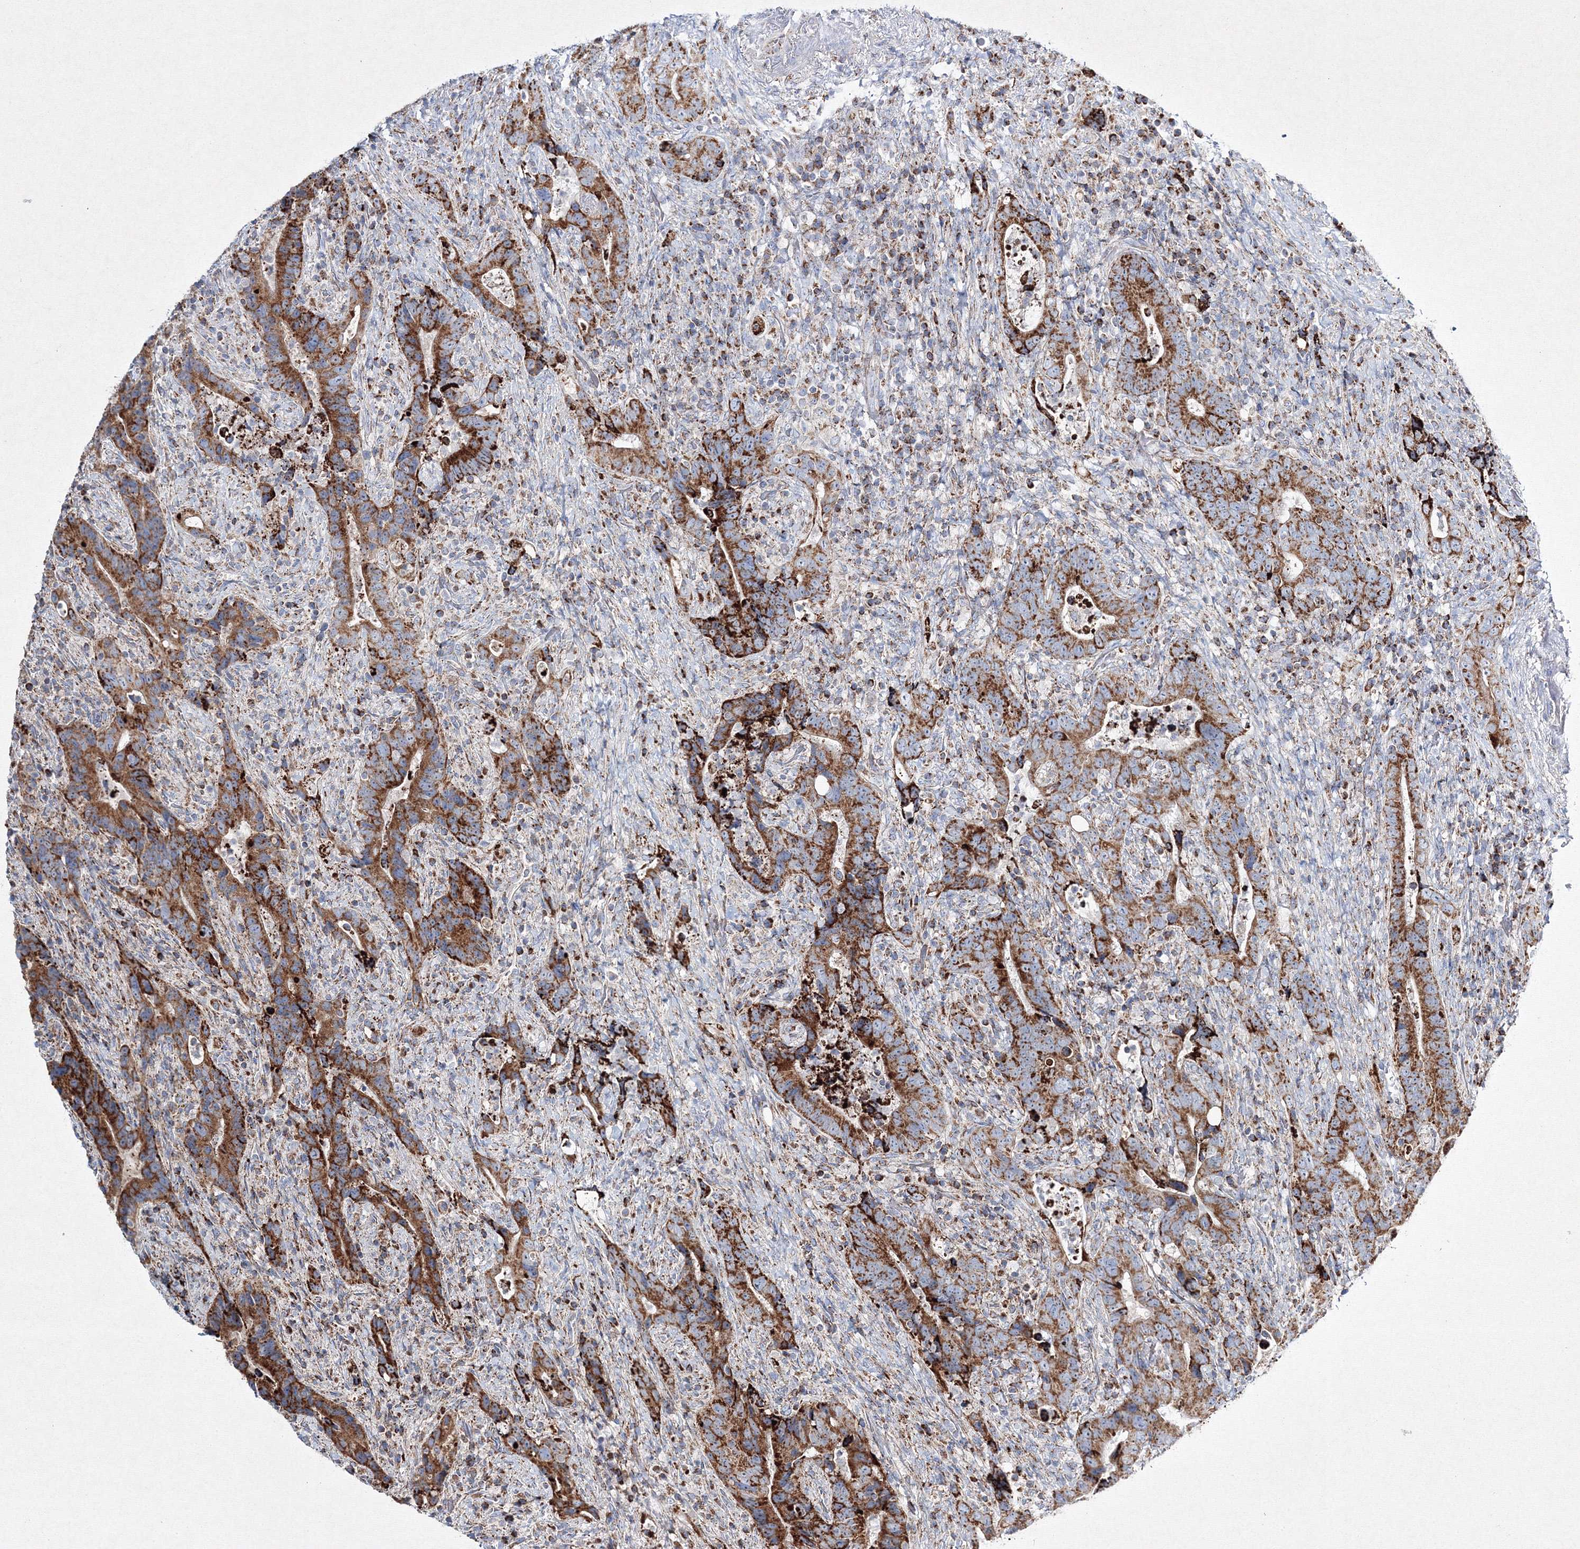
{"staining": {"intensity": "strong", "quantity": ">75%", "location": "cytoplasmic/membranous"}, "tissue": "colorectal cancer", "cell_type": "Tumor cells", "image_type": "cancer", "snomed": [{"axis": "morphology", "description": "Adenocarcinoma, NOS"}, {"axis": "topography", "description": "Colon"}], "caption": "Adenocarcinoma (colorectal) was stained to show a protein in brown. There is high levels of strong cytoplasmic/membranous expression in approximately >75% of tumor cells.", "gene": "IGSF9", "patient": {"sex": "female", "age": 75}}